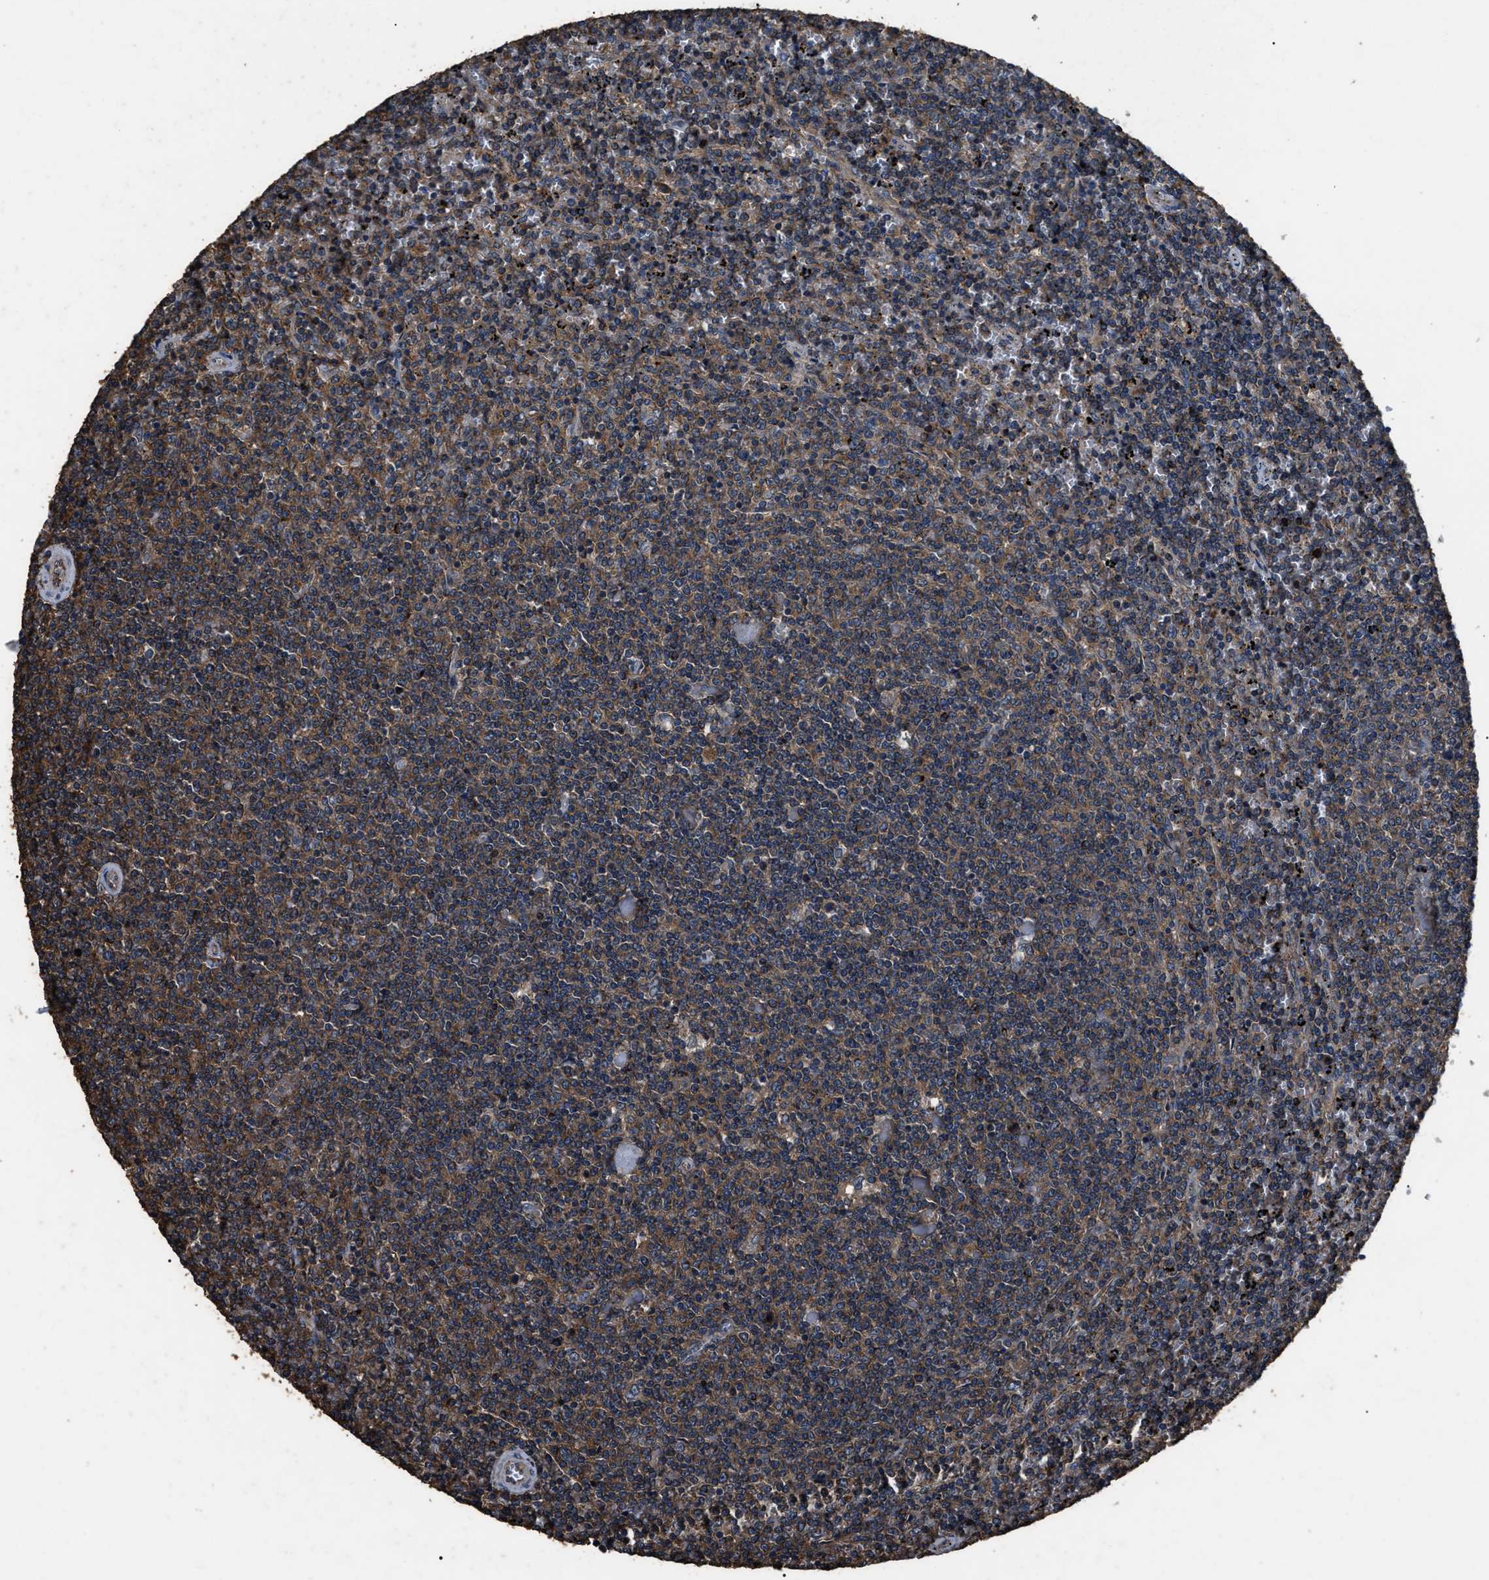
{"staining": {"intensity": "moderate", "quantity": ">75%", "location": "cytoplasmic/membranous"}, "tissue": "lymphoma", "cell_type": "Tumor cells", "image_type": "cancer", "snomed": [{"axis": "morphology", "description": "Malignant lymphoma, non-Hodgkin's type, Low grade"}, {"axis": "topography", "description": "Spleen"}], "caption": "High-magnification brightfield microscopy of low-grade malignant lymphoma, non-Hodgkin's type stained with DAB (3,3'-diaminobenzidine) (brown) and counterstained with hematoxylin (blue). tumor cells exhibit moderate cytoplasmic/membranous expression is appreciated in about>75% of cells.", "gene": "RNF216", "patient": {"sex": "female", "age": 50}}